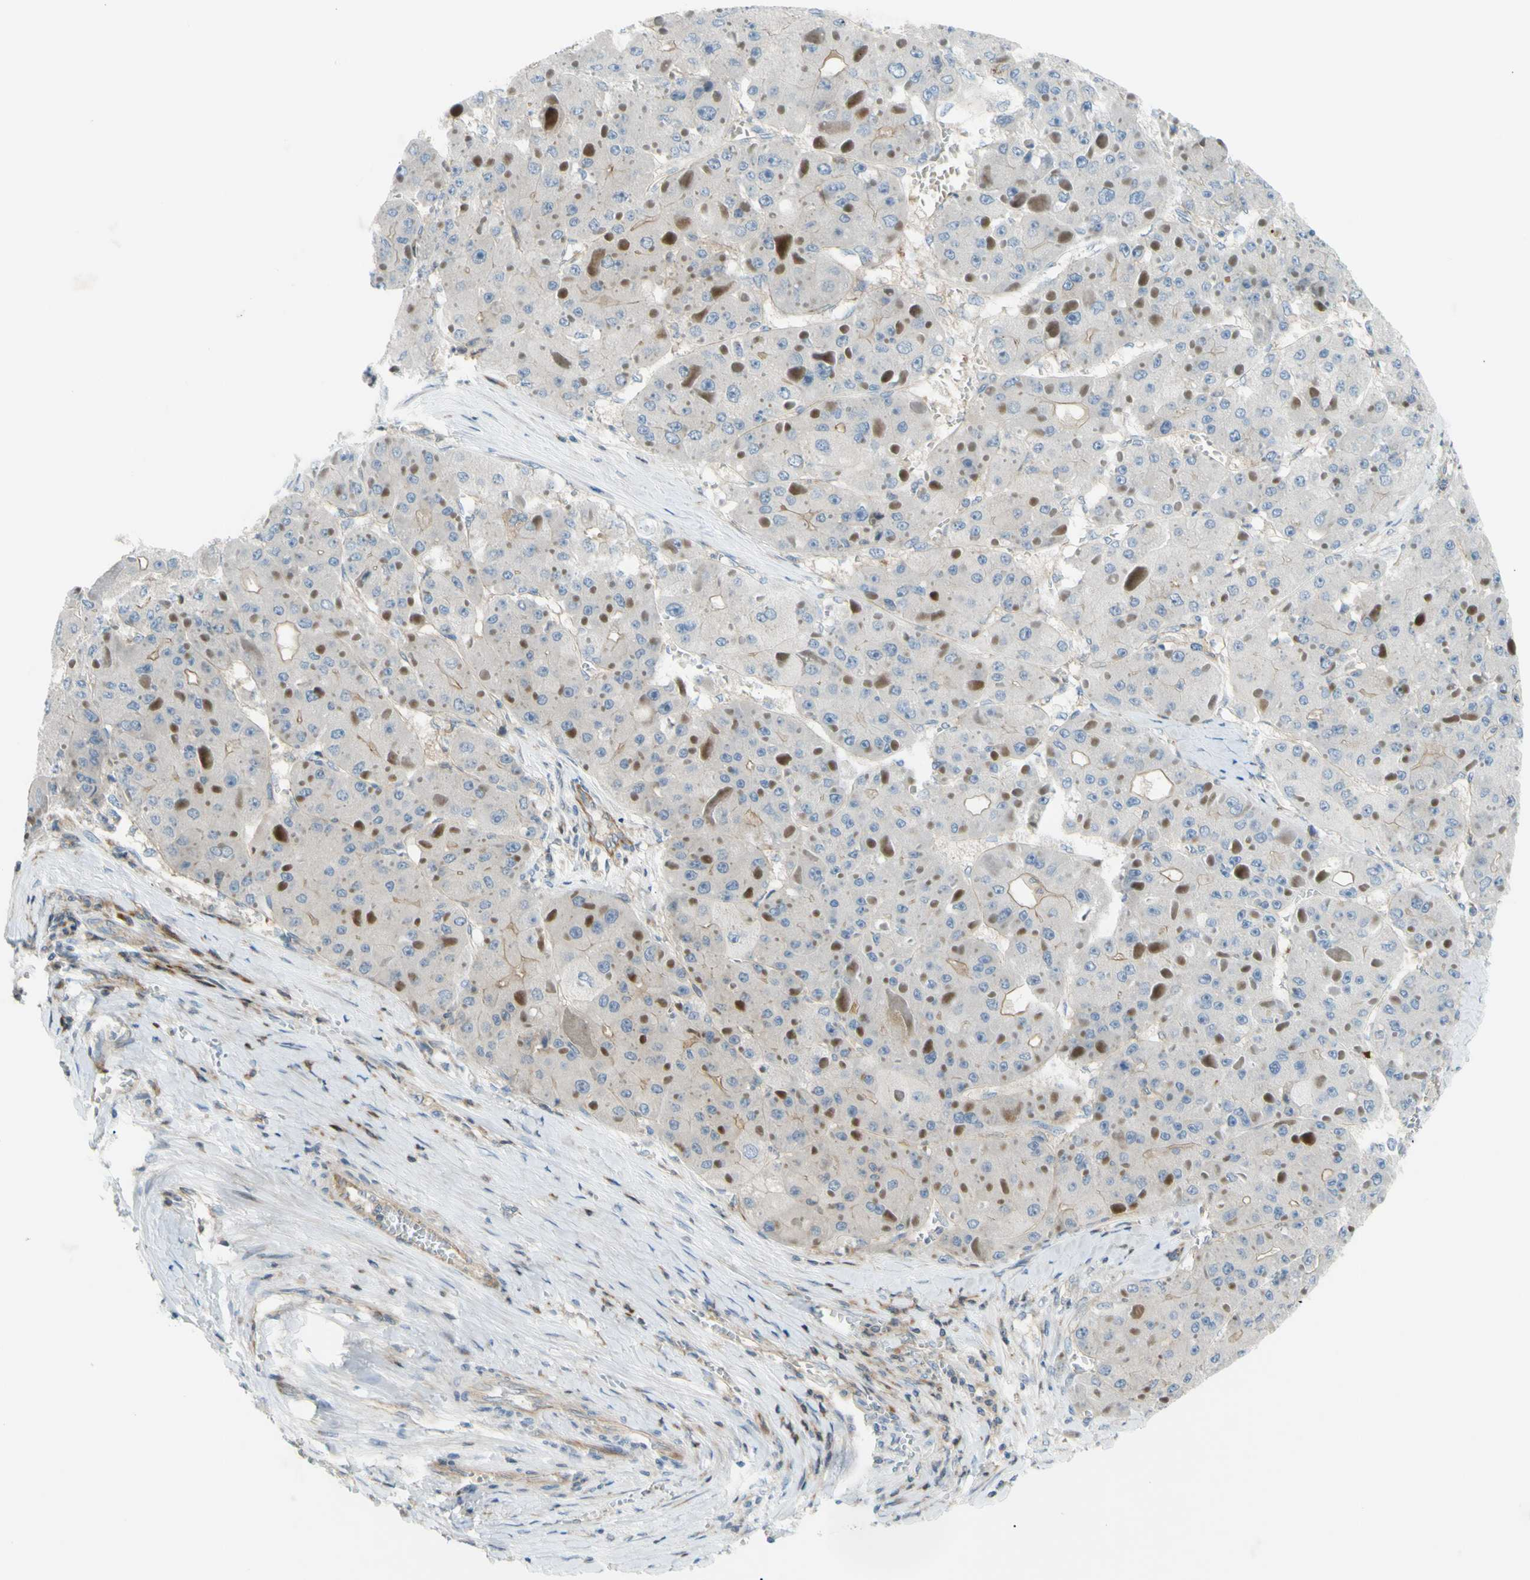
{"staining": {"intensity": "negative", "quantity": "none", "location": "none"}, "tissue": "liver cancer", "cell_type": "Tumor cells", "image_type": "cancer", "snomed": [{"axis": "morphology", "description": "Carcinoma, Hepatocellular, NOS"}, {"axis": "topography", "description": "Liver"}], "caption": "This micrograph is of liver cancer stained with immunohistochemistry to label a protein in brown with the nuclei are counter-stained blue. There is no positivity in tumor cells. (Immunohistochemistry, brightfield microscopy, high magnification).", "gene": "PAK2", "patient": {"sex": "female", "age": 73}}